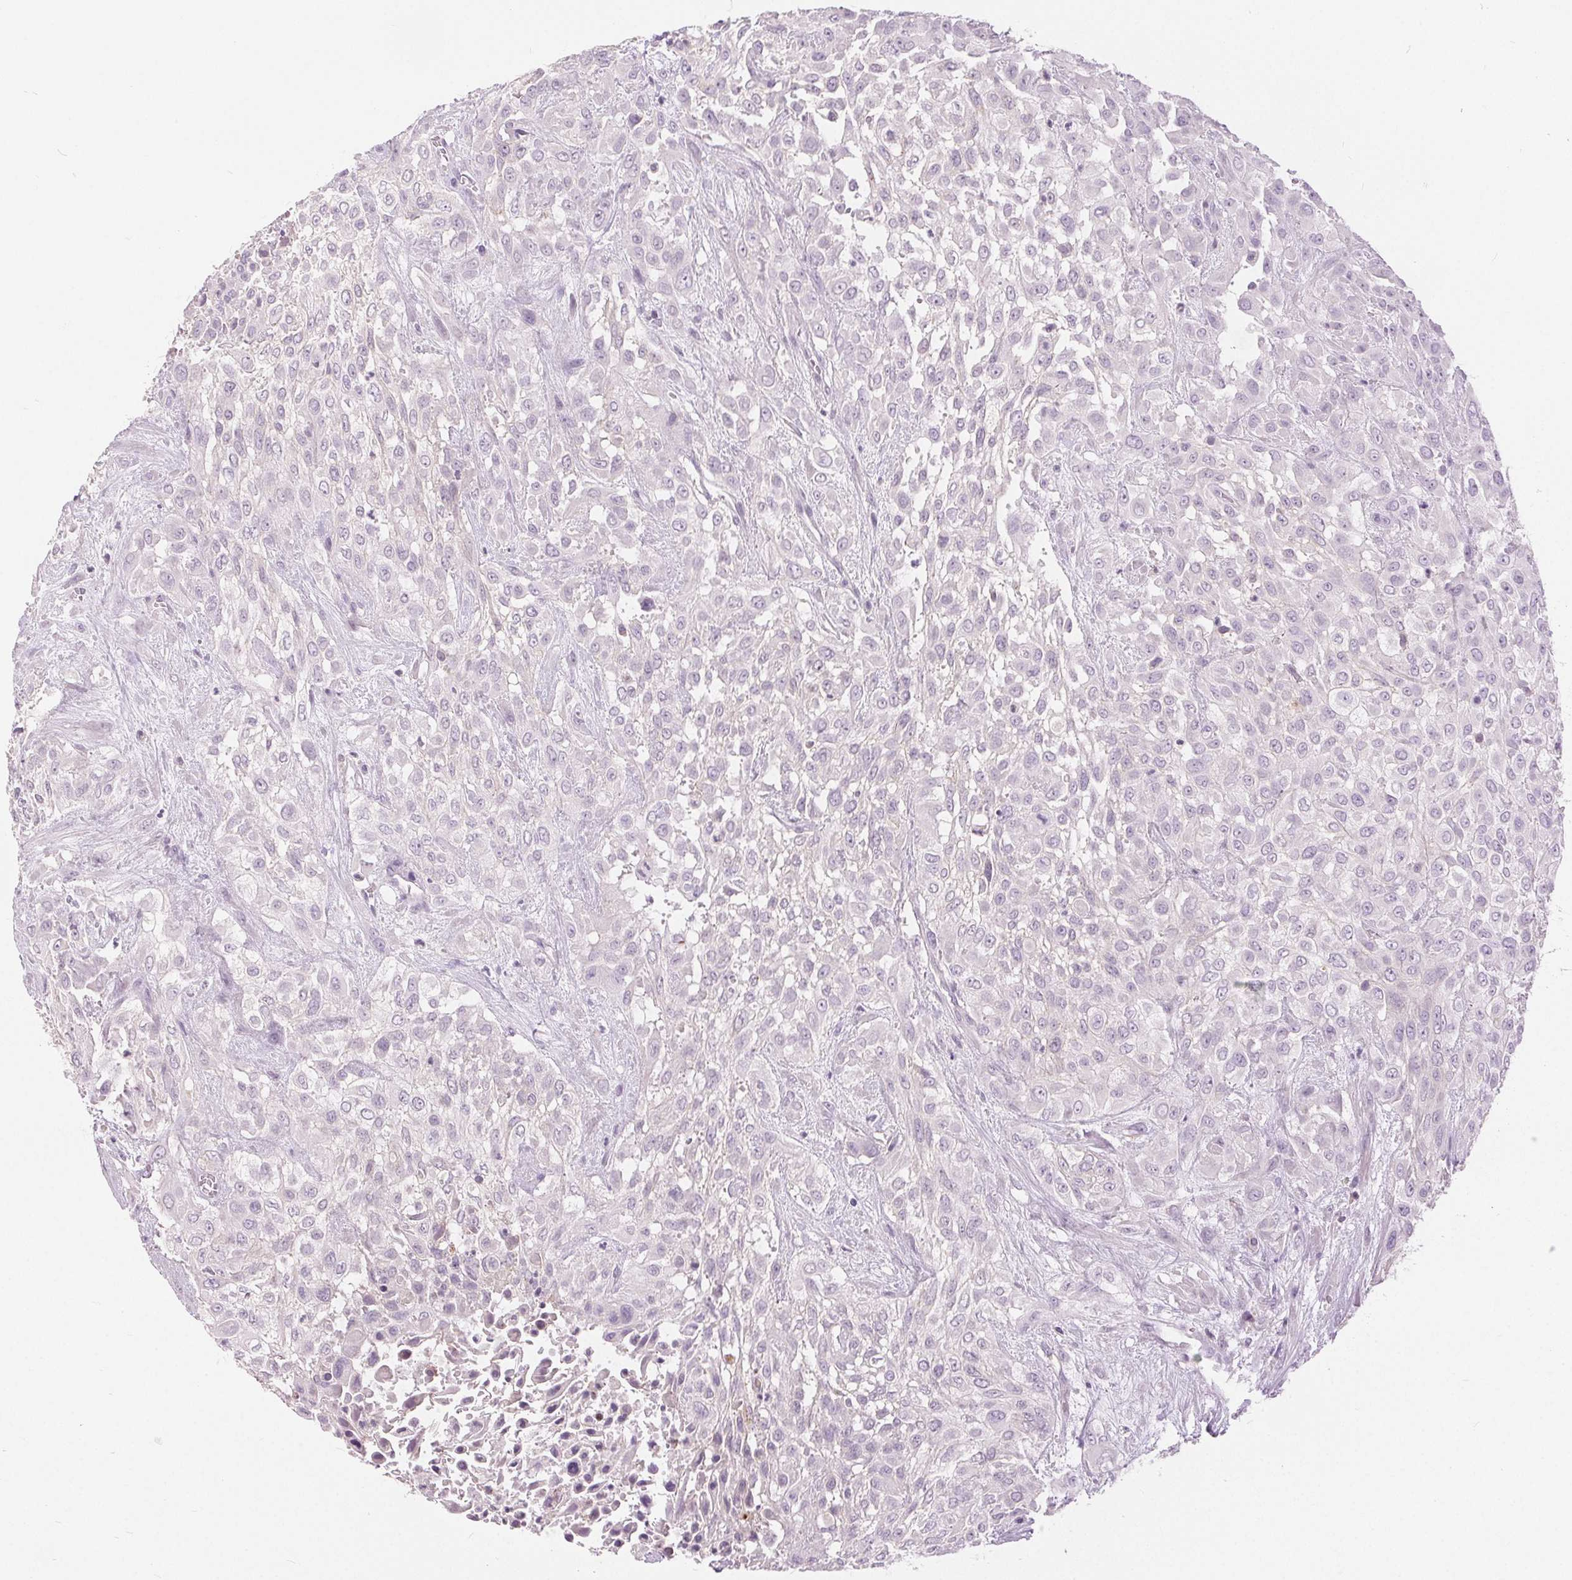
{"staining": {"intensity": "negative", "quantity": "none", "location": "none"}, "tissue": "urothelial cancer", "cell_type": "Tumor cells", "image_type": "cancer", "snomed": [{"axis": "morphology", "description": "Urothelial carcinoma, High grade"}, {"axis": "topography", "description": "Urinary bladder"}], "caption": "Tumor cells are negative for protein expression in human high-grade urothelial carcinoma. Nuclei are stained in blue.", "gene": "DSG3", "patient": {"sex": "male", "age": 57}}